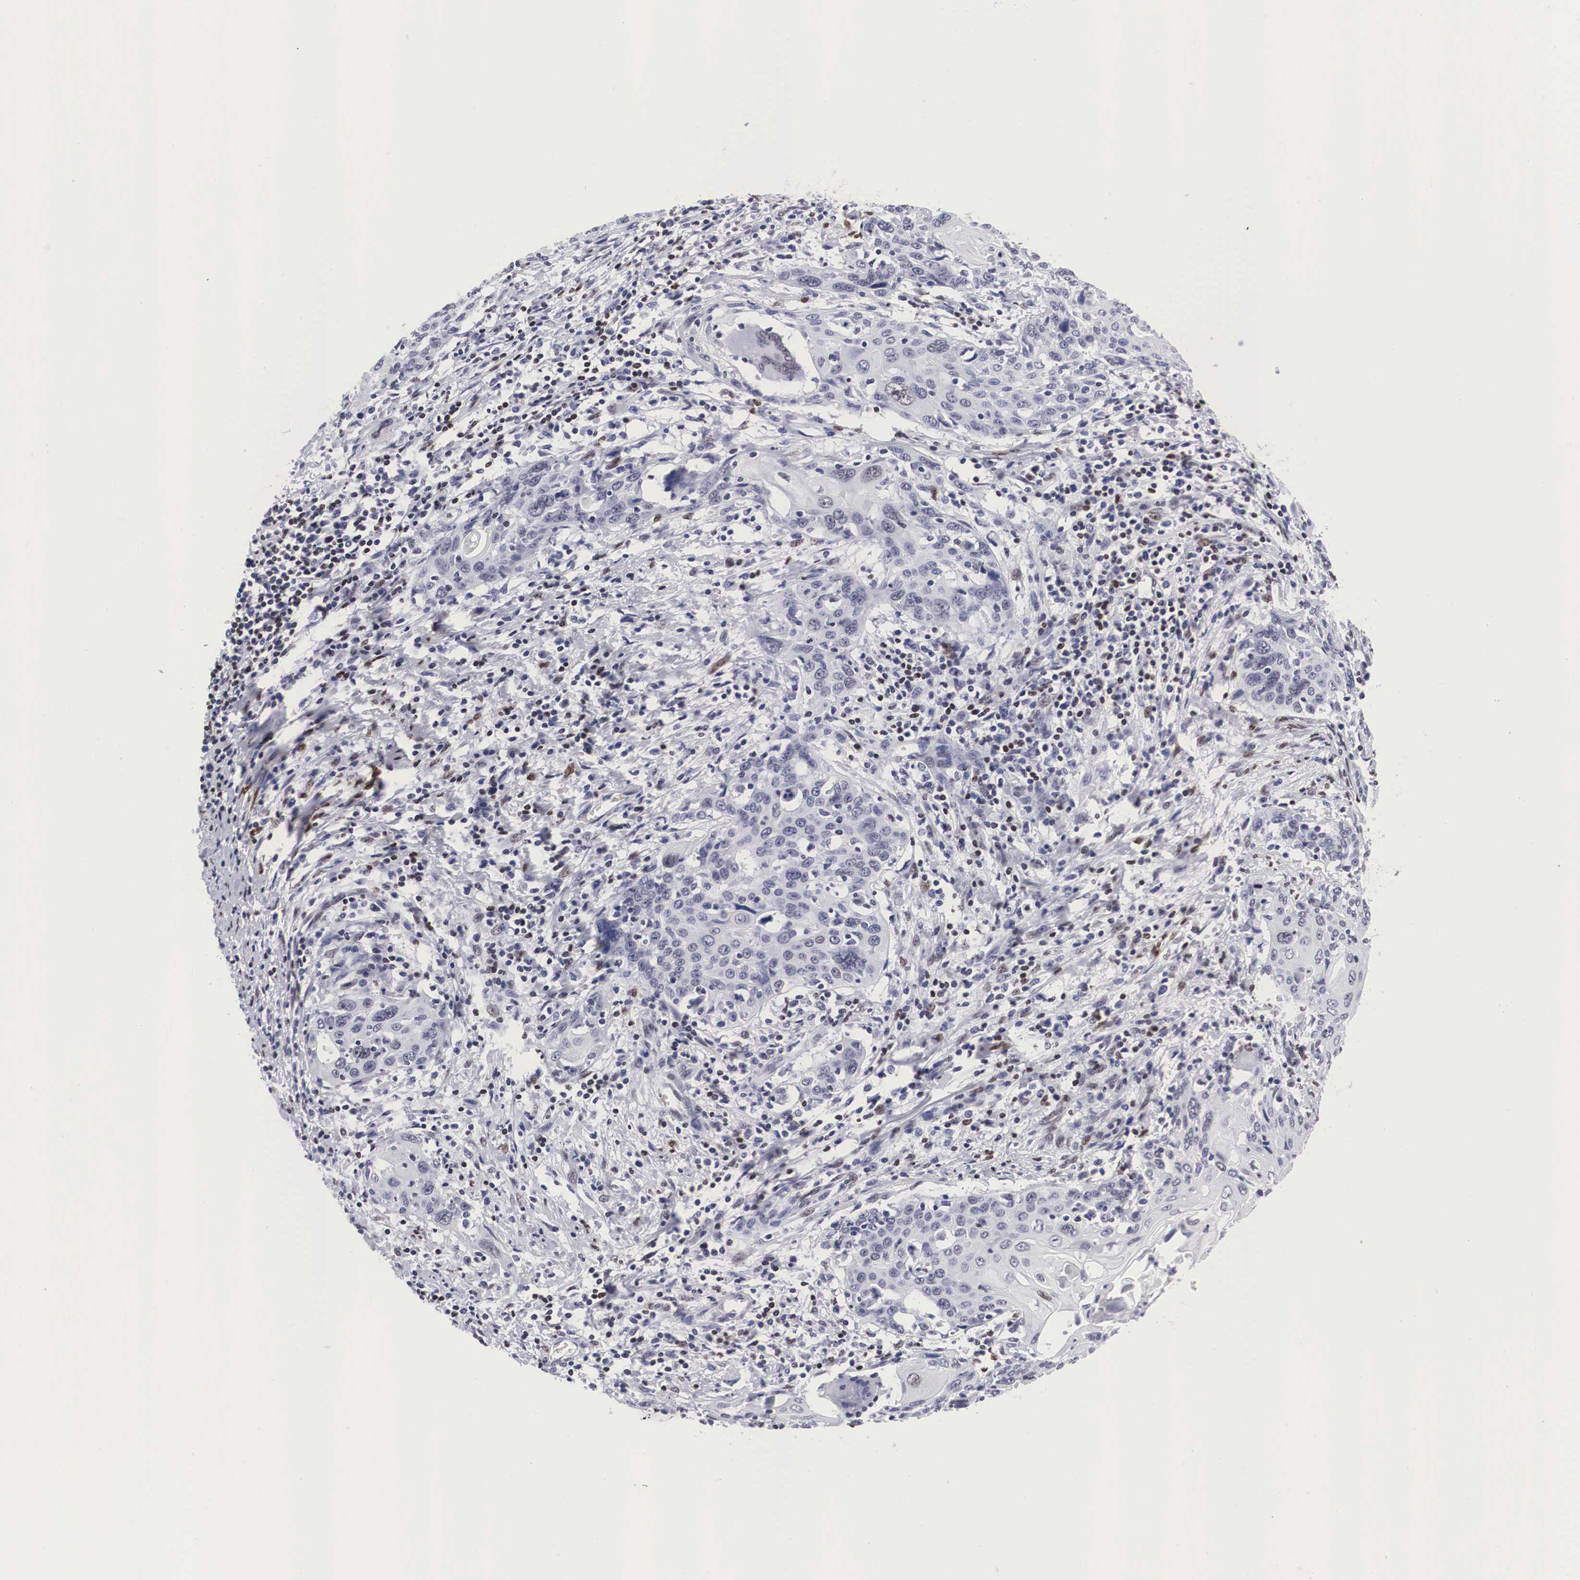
{"staining": {"intensity": "weak", "quantity": "<25%", "location": "nuclear"}, "tissue": "cervical cancer", "cell_type": "Tumor cells", "image_type": "cancer", "snomed": [{"axis": "morphology", "description": "Squamous cell carcinoma, NOS"}, {"axis": "topography", "description": "Cervix"}], "caption": "This image is of squamous cell carcinoma (cervical) stained with immunohistochemistry (IHC) to label a protein in brown with the nuclei are counter-stained blue. There is no expression in tumor cells. (Immunohistochemistry, brightfield microscopy, high magnification).", "gene": "MECP2", "patient": {"sex": "female", "age": 54}}